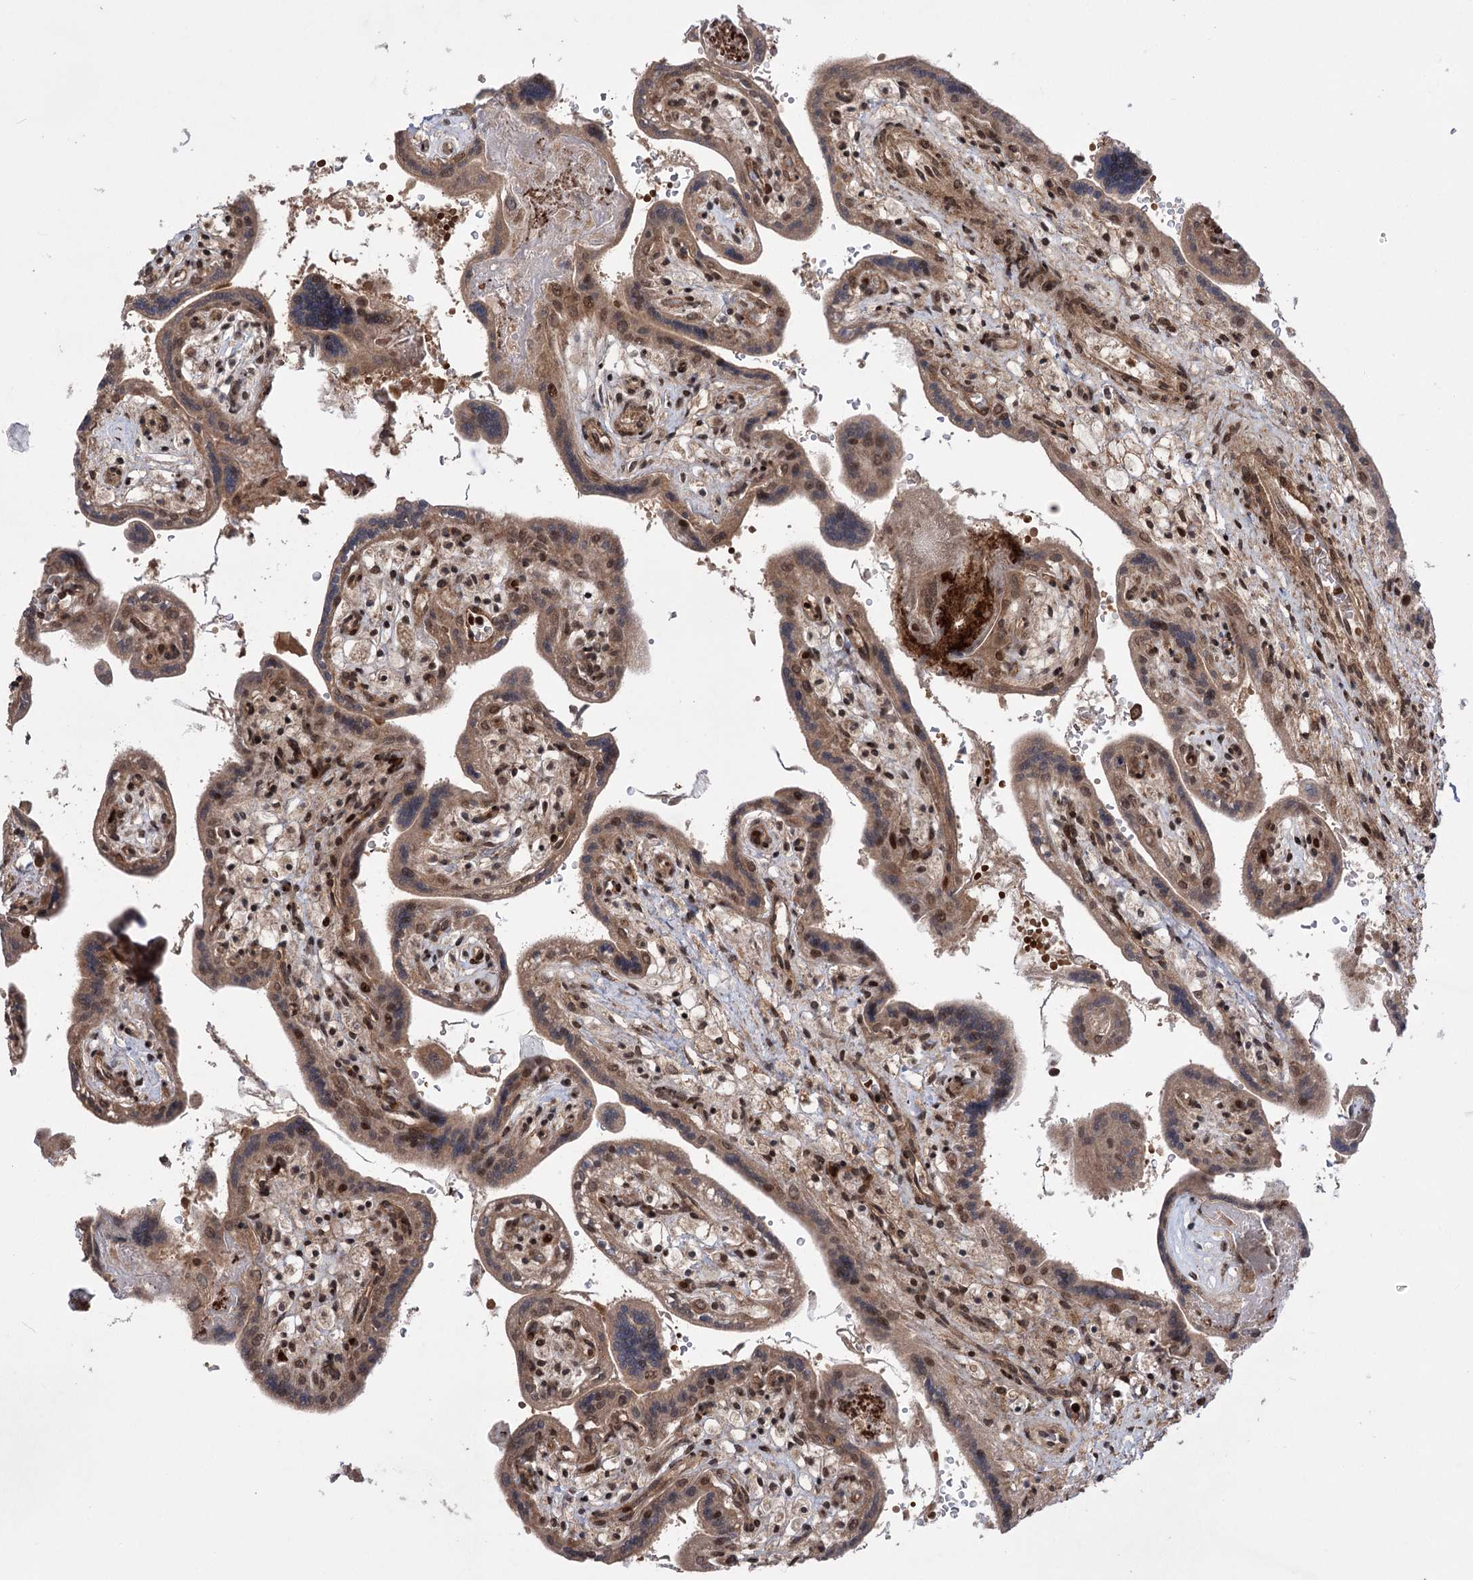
{"staining": {"intensity": "moderate", "quantity": ">75%", "location": "cytoplasmic/membranous,nuclear"}, "tissue": "placenta", "cell_type": "Trophoblastic cells", "image_type": "normal", "snomed": [{"axis": "morphology", "description": "Normal tissue, NOS"}, {"axis": "topography", "description": "Placenta"}], "caption": "Protein analysis of benign placenta exhibits moderate cytoplasmic/membranous,nuclear positivity in approximately >75% of trophoblastic cells. (Stains: DAB in brown, nuclei in blue, Microscopy: brightfield microscopy at high magnification).", "gene": "TENM2", "patient": {"sex": "female", "age": 37}}